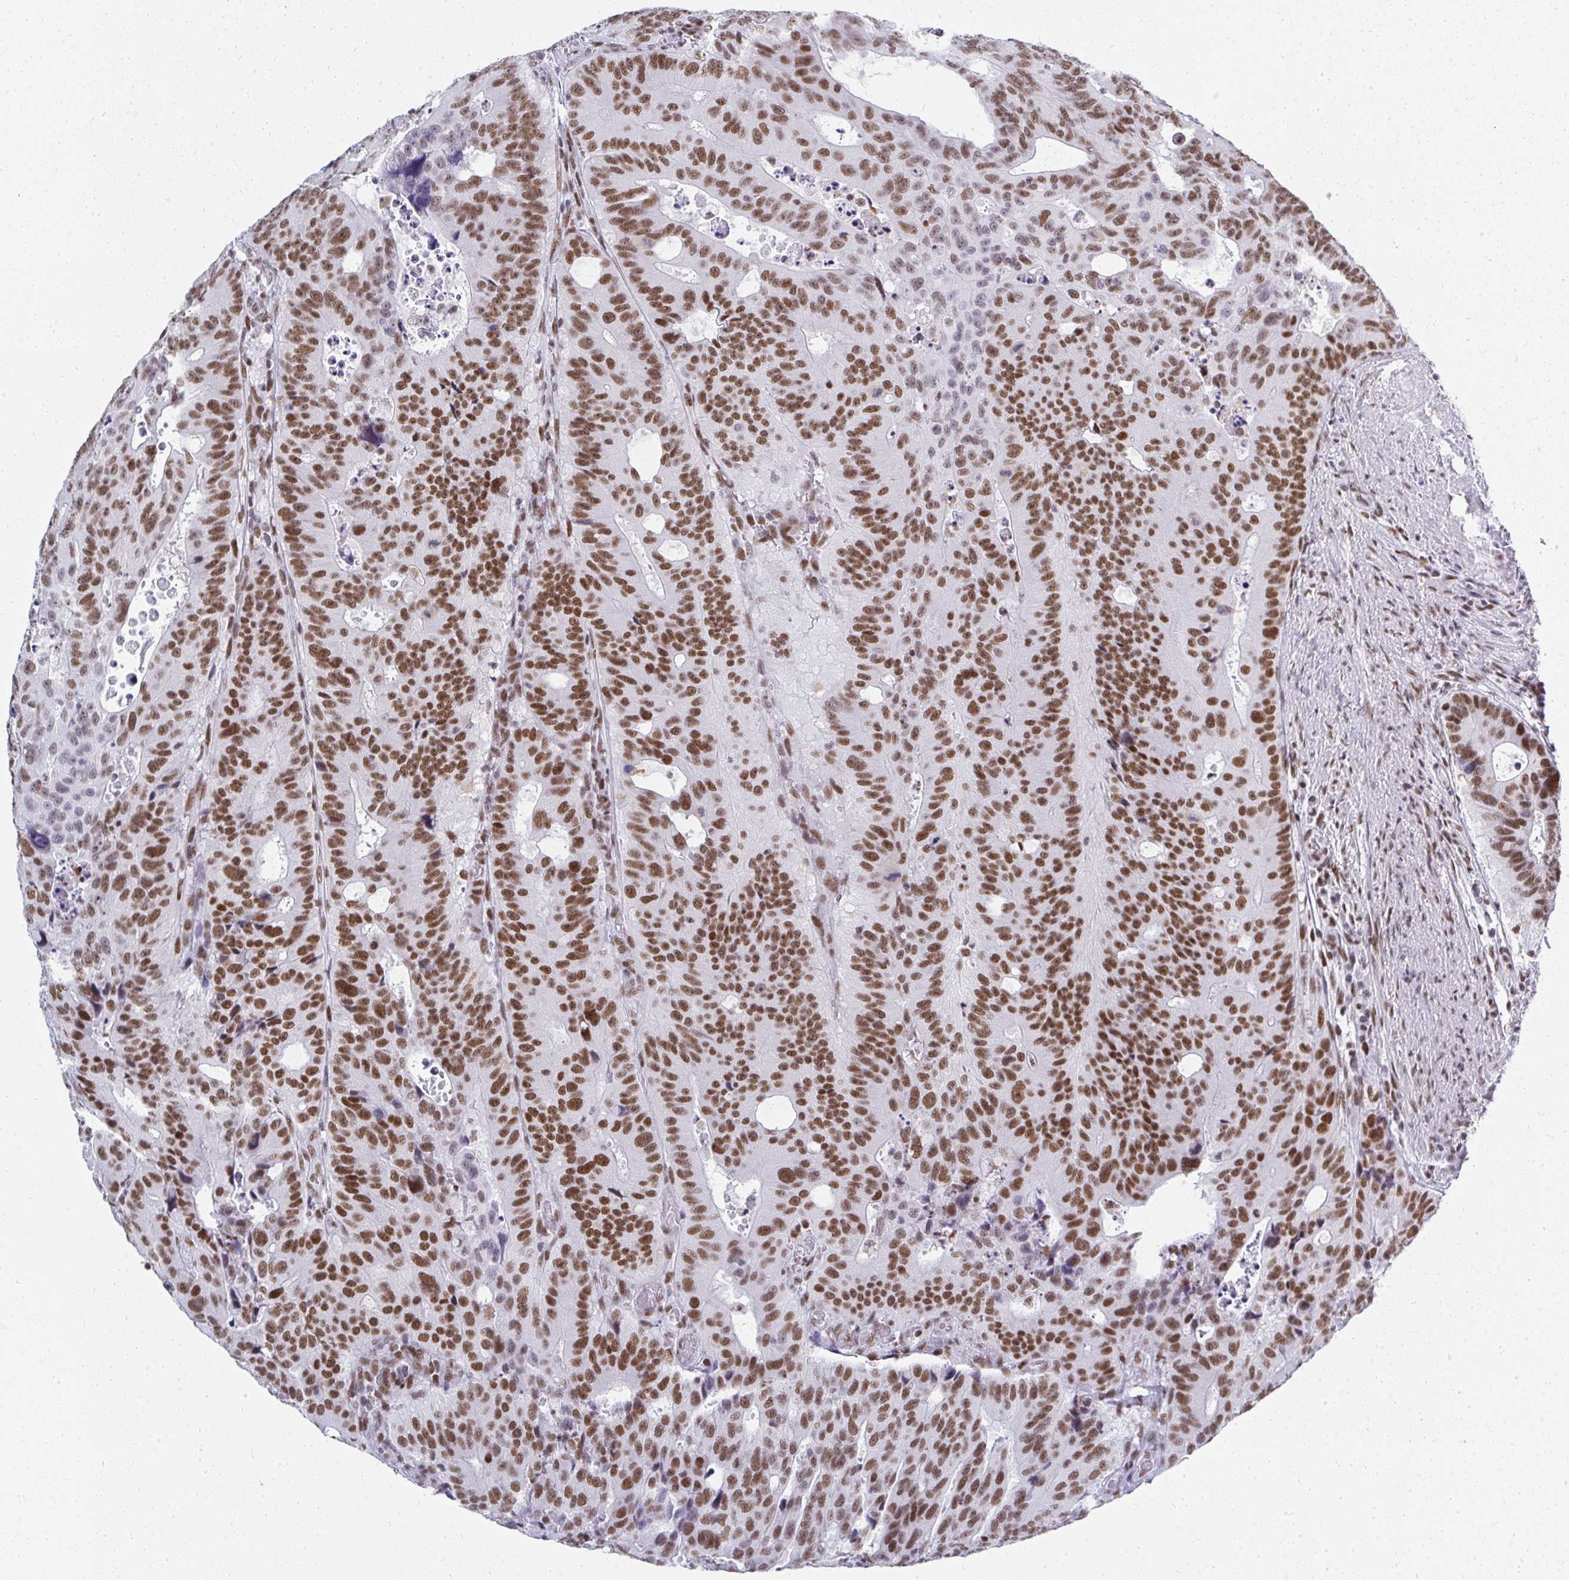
{"staining": {"intensity": "strong", "quantity": ">75%", "location": "nuclear"}, "tissue": "colorectal cancer", "cell_type": "Tumor cells", "image_type": "cancer", "snomed": [{"axis": "morphology", "description": "Adenocarcinoma, NOS"}, {"axis": "topography", "description": "Colon"}], "caption": "Immunohistochemical staining of human colorectal cancer exhibits high levels of strong nuclear protein expression in about >75% of tumor cells.", "gene": "CREBBP", "patient": {"sex": "male", "age": 62}}